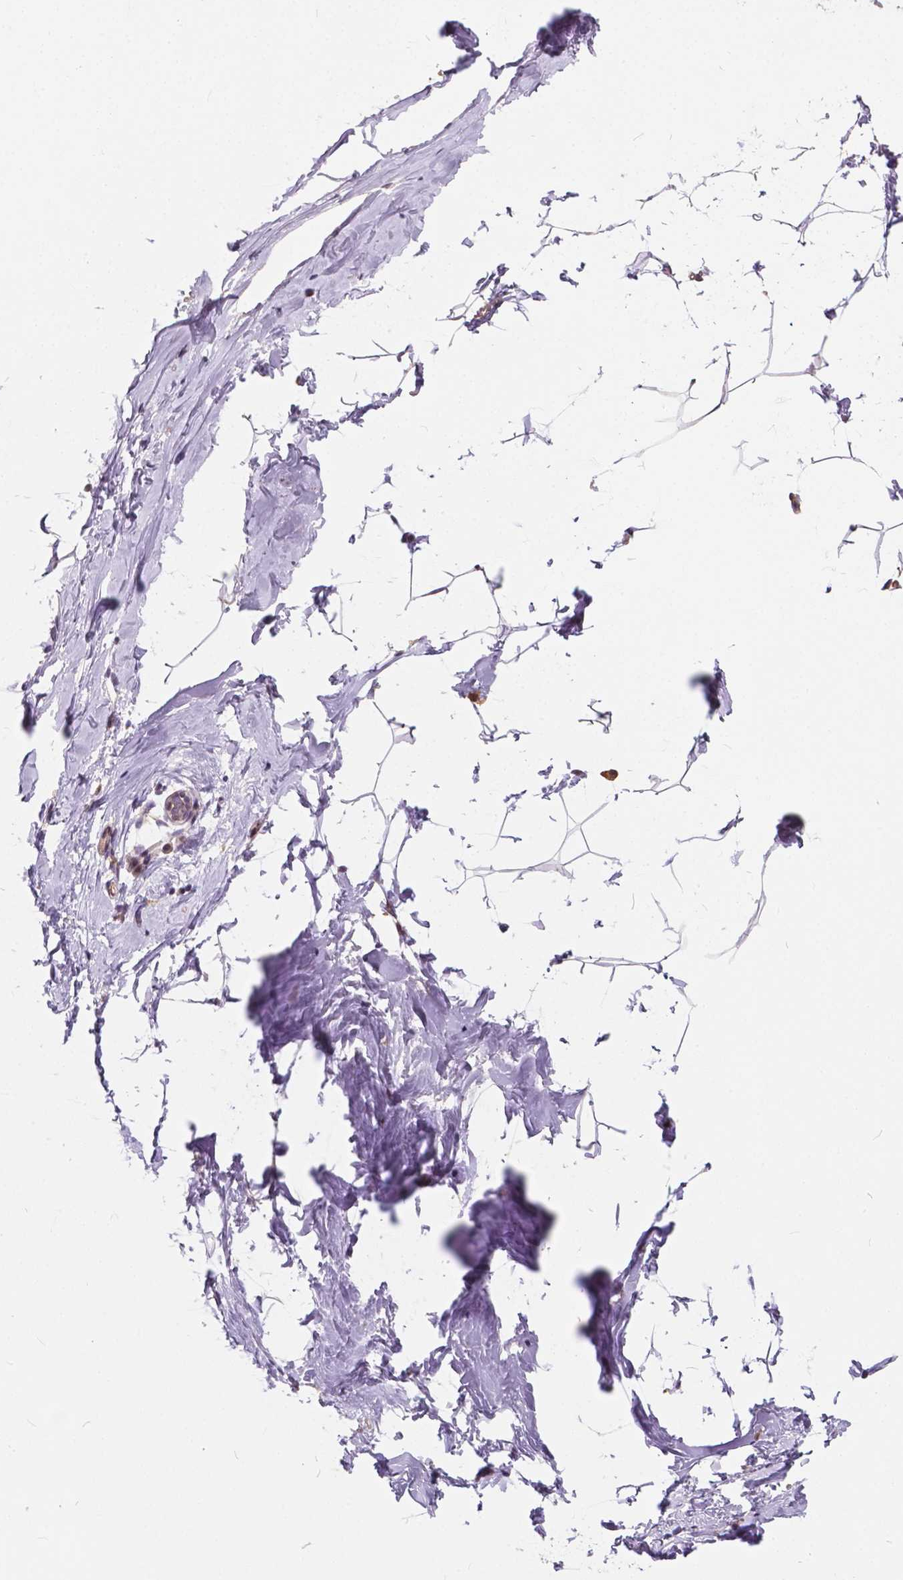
{"staining": {"intensity": "moderate", "quantity": ">75%", "location": "nuclear"}, "tissue": "breast", "cell_type": "Adipocytes", "image_type": "normal", "snomed": [{"axis": "morphology", "description": "Normal tissue, NOS"}, {"axis": "topography", "description": "Breast"}], "caption": "Unremarkable breast exhibits moderate nuclear positivity in approximately >75% of adipocytes Using DAB (3,3'-diaminobenzidine) (brown) and hematoxylin (blue) stains, captured at high magnification using brightfield microscopy..", "gene": "INPP5E", "patient": {"sex": "female", "age": 32}}